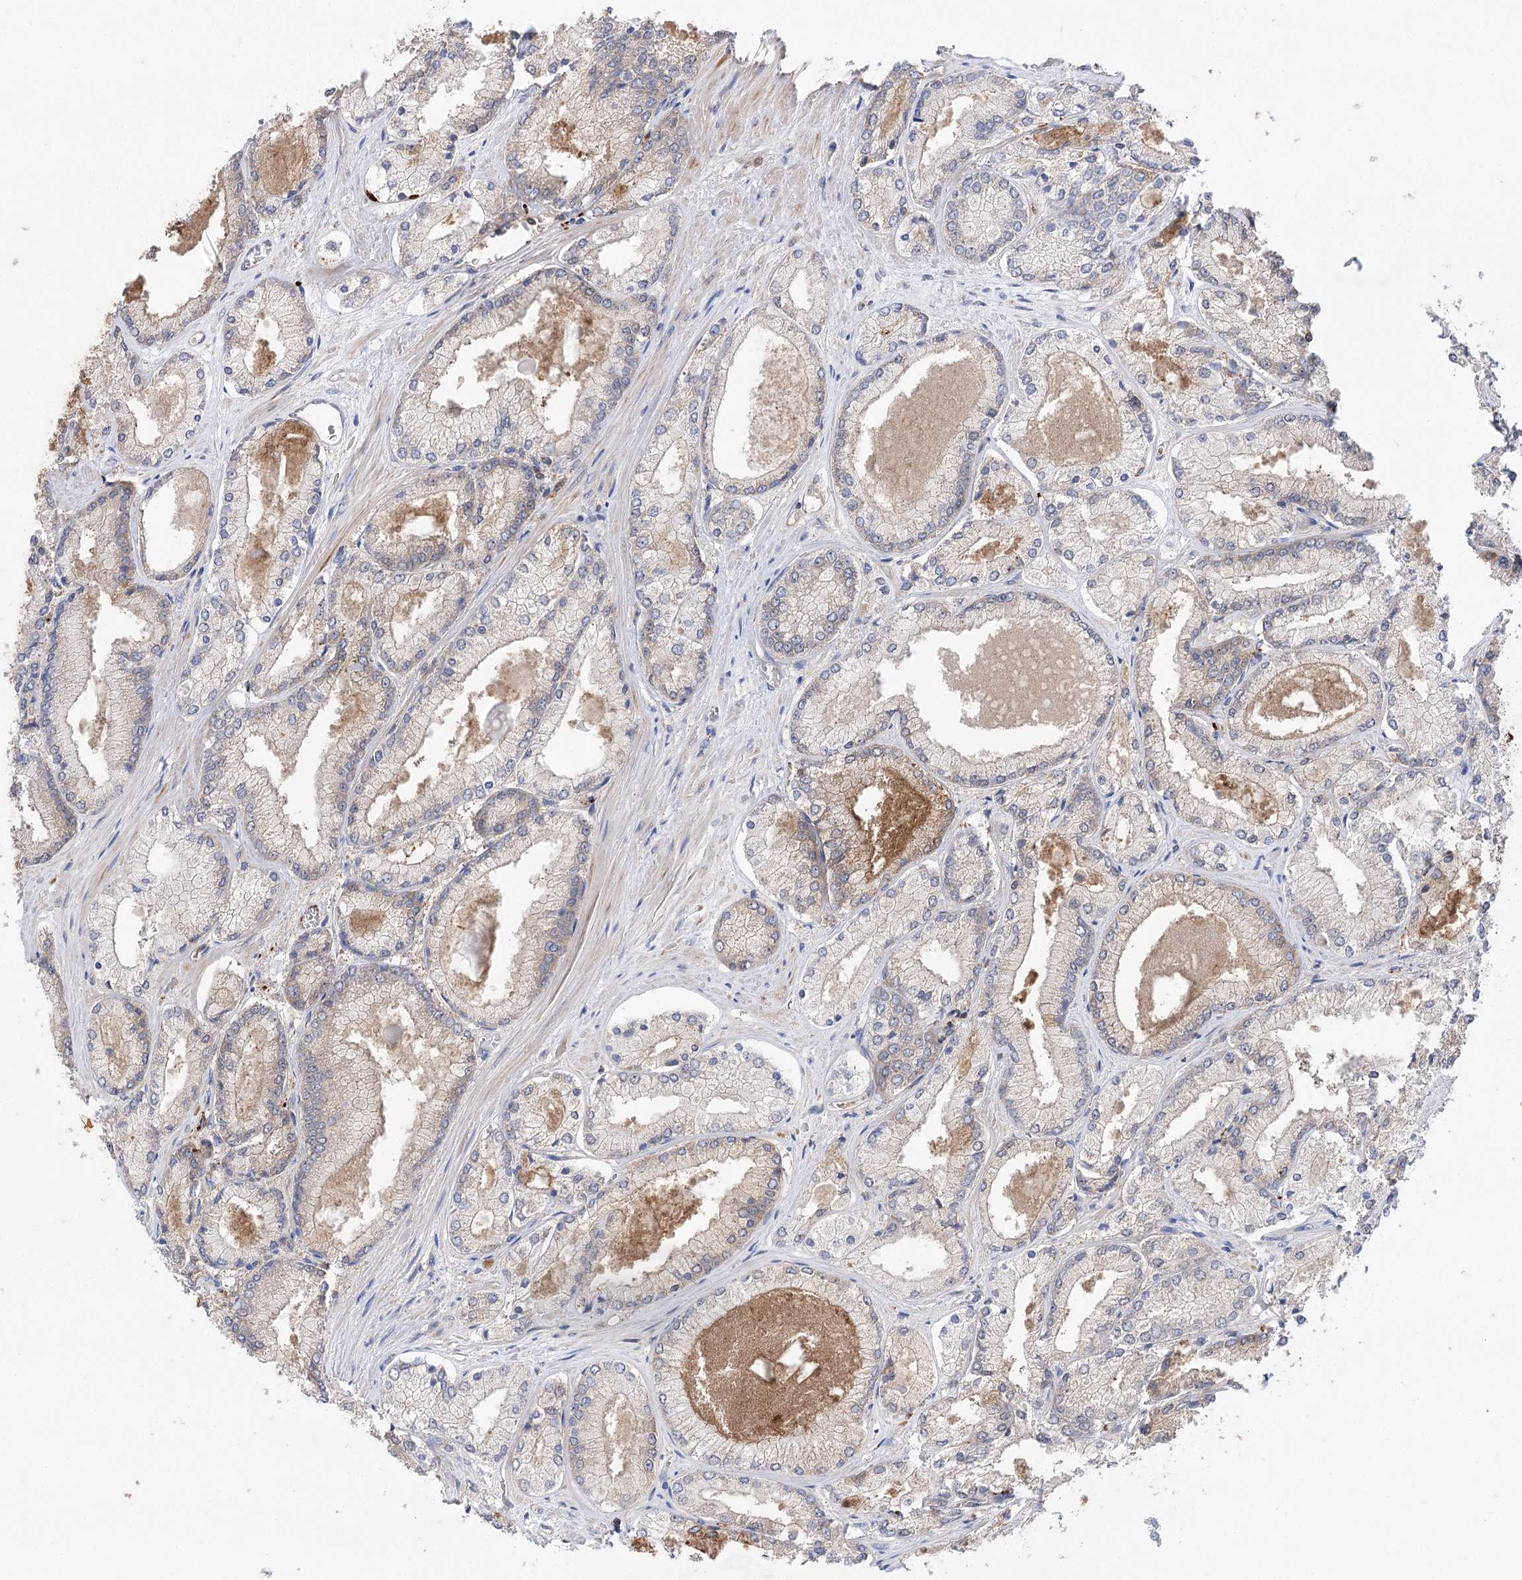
{"staining": {"intensity": "weak", "quantity": "<25%", "location": "cytoplasmic/membranous"}, "tissue": "prostate cancer", "cell_type": "Tumor cells", "image_type": "cancer", "snomed": [{"axis": "morphology", "description": "Adenocarcinoma, Low grade"}, {"axis": "topography", "description": "Prostate"}], "caption": "DAB (3,3'-diaminobenzidine) immunohistochemical staining of human prostate low-grade adenocarcinoma exhibits no significant positivity in tumor cells.", "gene": "VPS37B", "patient": {"sex": "male", "age": 74}}